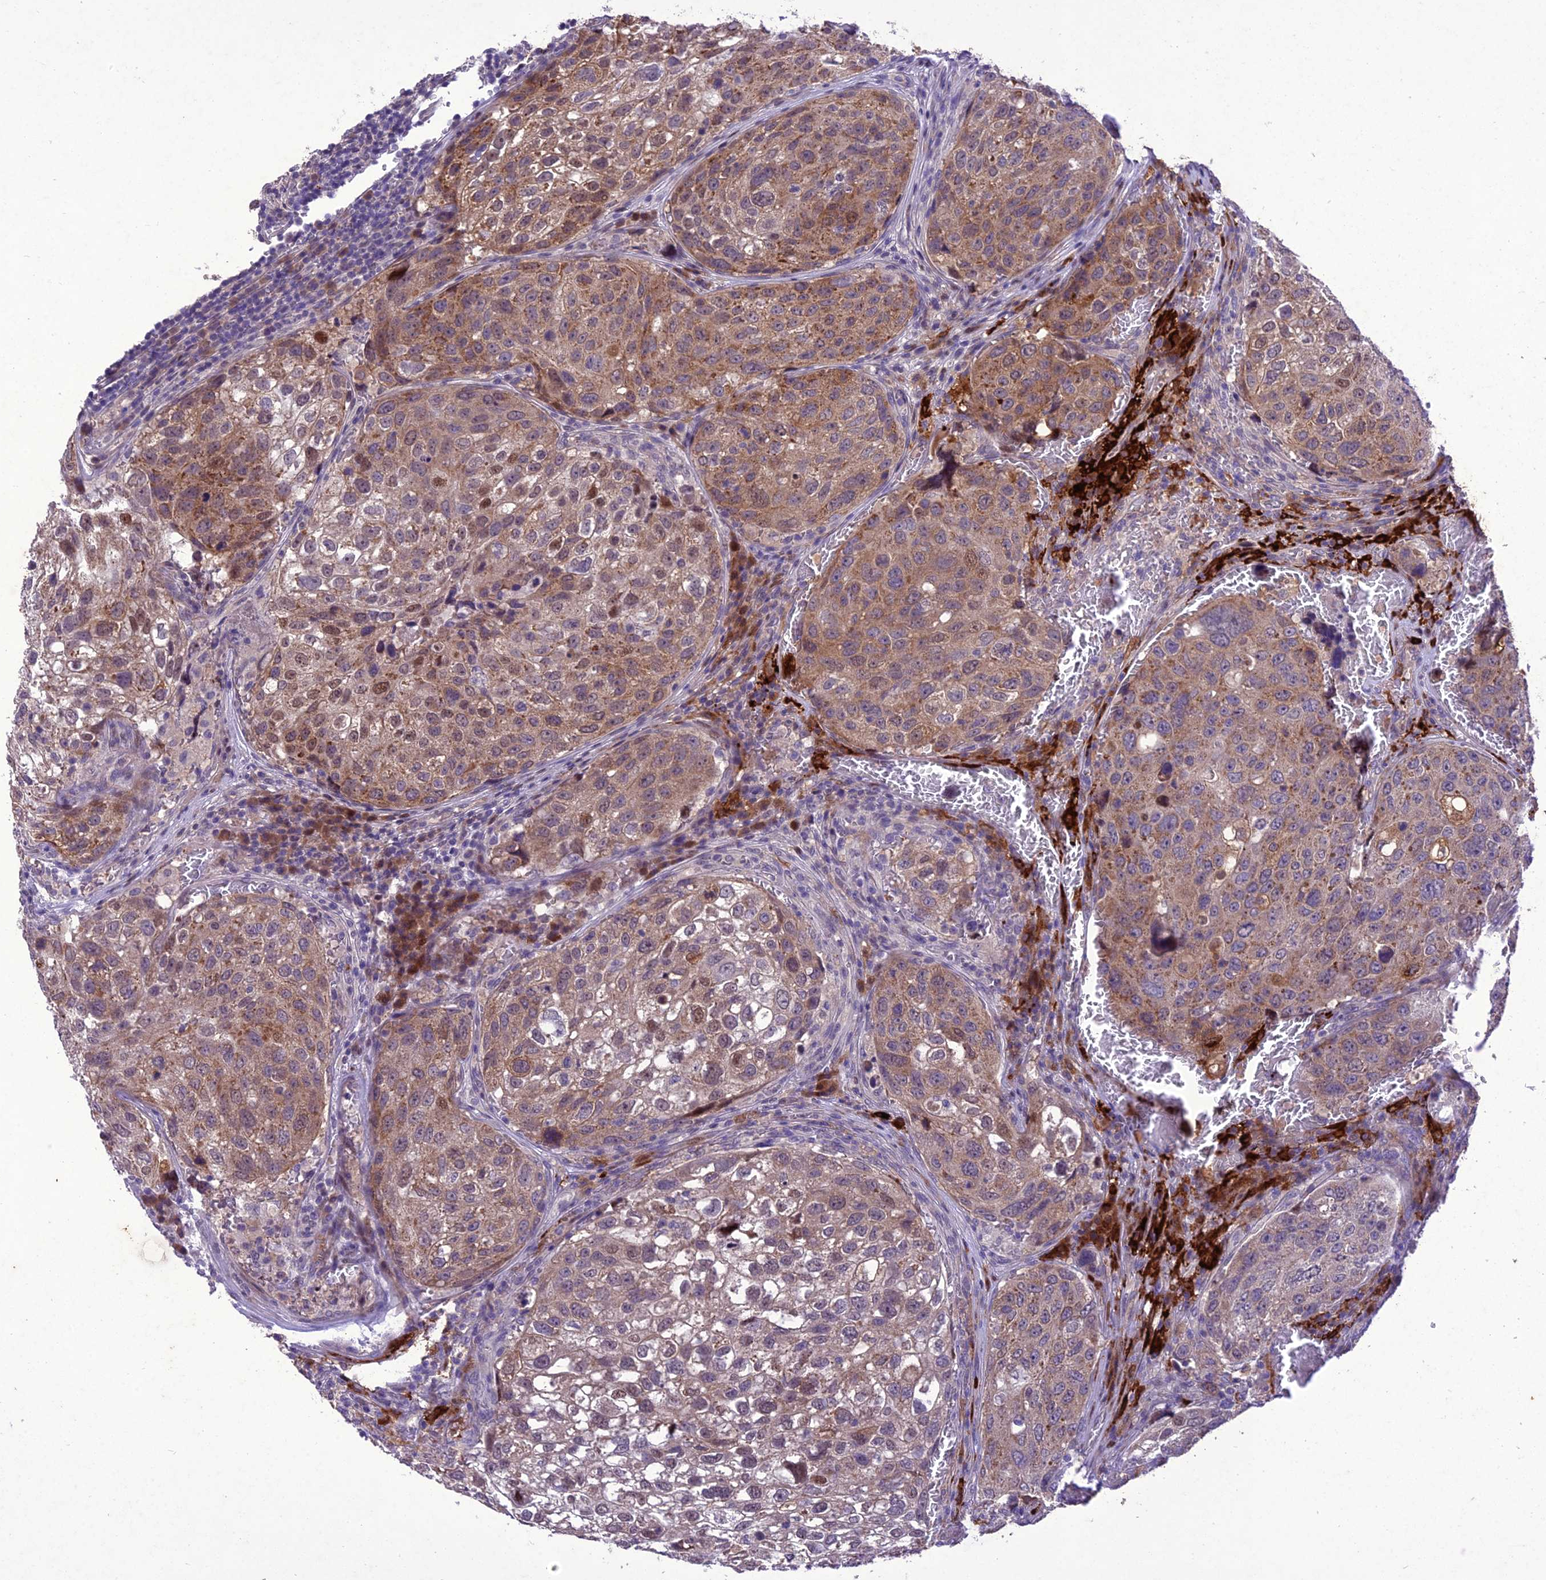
{"staining": {"intensity": "moderate", "quantity": ">75%", "location": "cytoplasmic/membranous"}, "tissue": "urothelial cancer", "cell_type": "Tumor cells", "image_type": "cancer", "snomed": [{"axis": "morphology", "description": "Urothelial carcinoma, High grade"}, {"axis": "topography", "description": "Lymph node"}, {"axis": "topography", "description": "Urinary bladder"}], "caption": "IHC micrograph of urothelial cancer stained for a protein (brown), which exhibits medium levels of moderate cytoplasmic/membranous expression in approximately >75% of tumor cells.", "gene": "ANKRD52", "patient": {"sex": "male", "age": 51}}